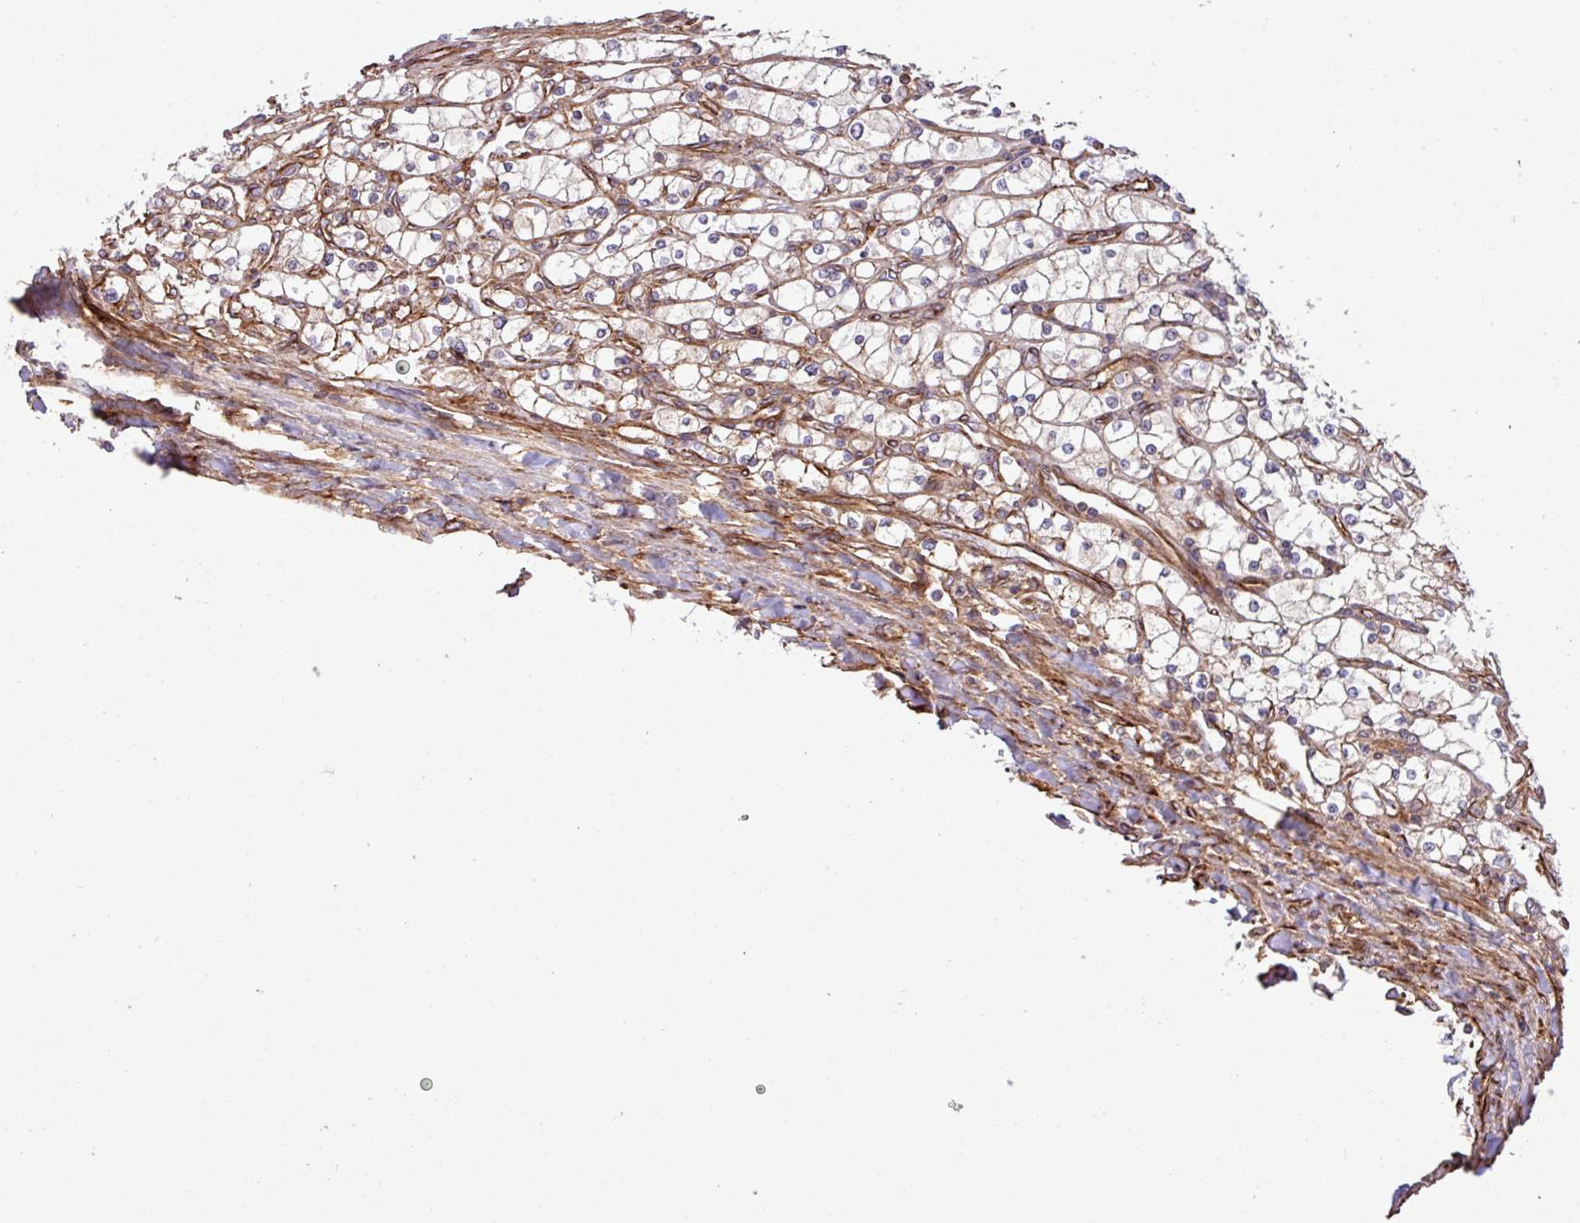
{"staining": {"intensity": "weak", "quantity": "25%-75%", "location": "cytoplasmic/membranous"}, "tissue": "renal cancer", "cell_type": "Tumor cells", "image_type": "cancer", "snomed": [{"axis": "morphology", "description": "Adenocarcinoma, NOS"}, {"axis": "topography", "description": "Kidney"}], "caption": "Renal cancer (adenocarcinoma) stained for a protein exhibits weak cytoplasmic/membranous positivity in tumor cells.", "gene": "ZNF300", "patient": {"sex": "male", "age": 80}}